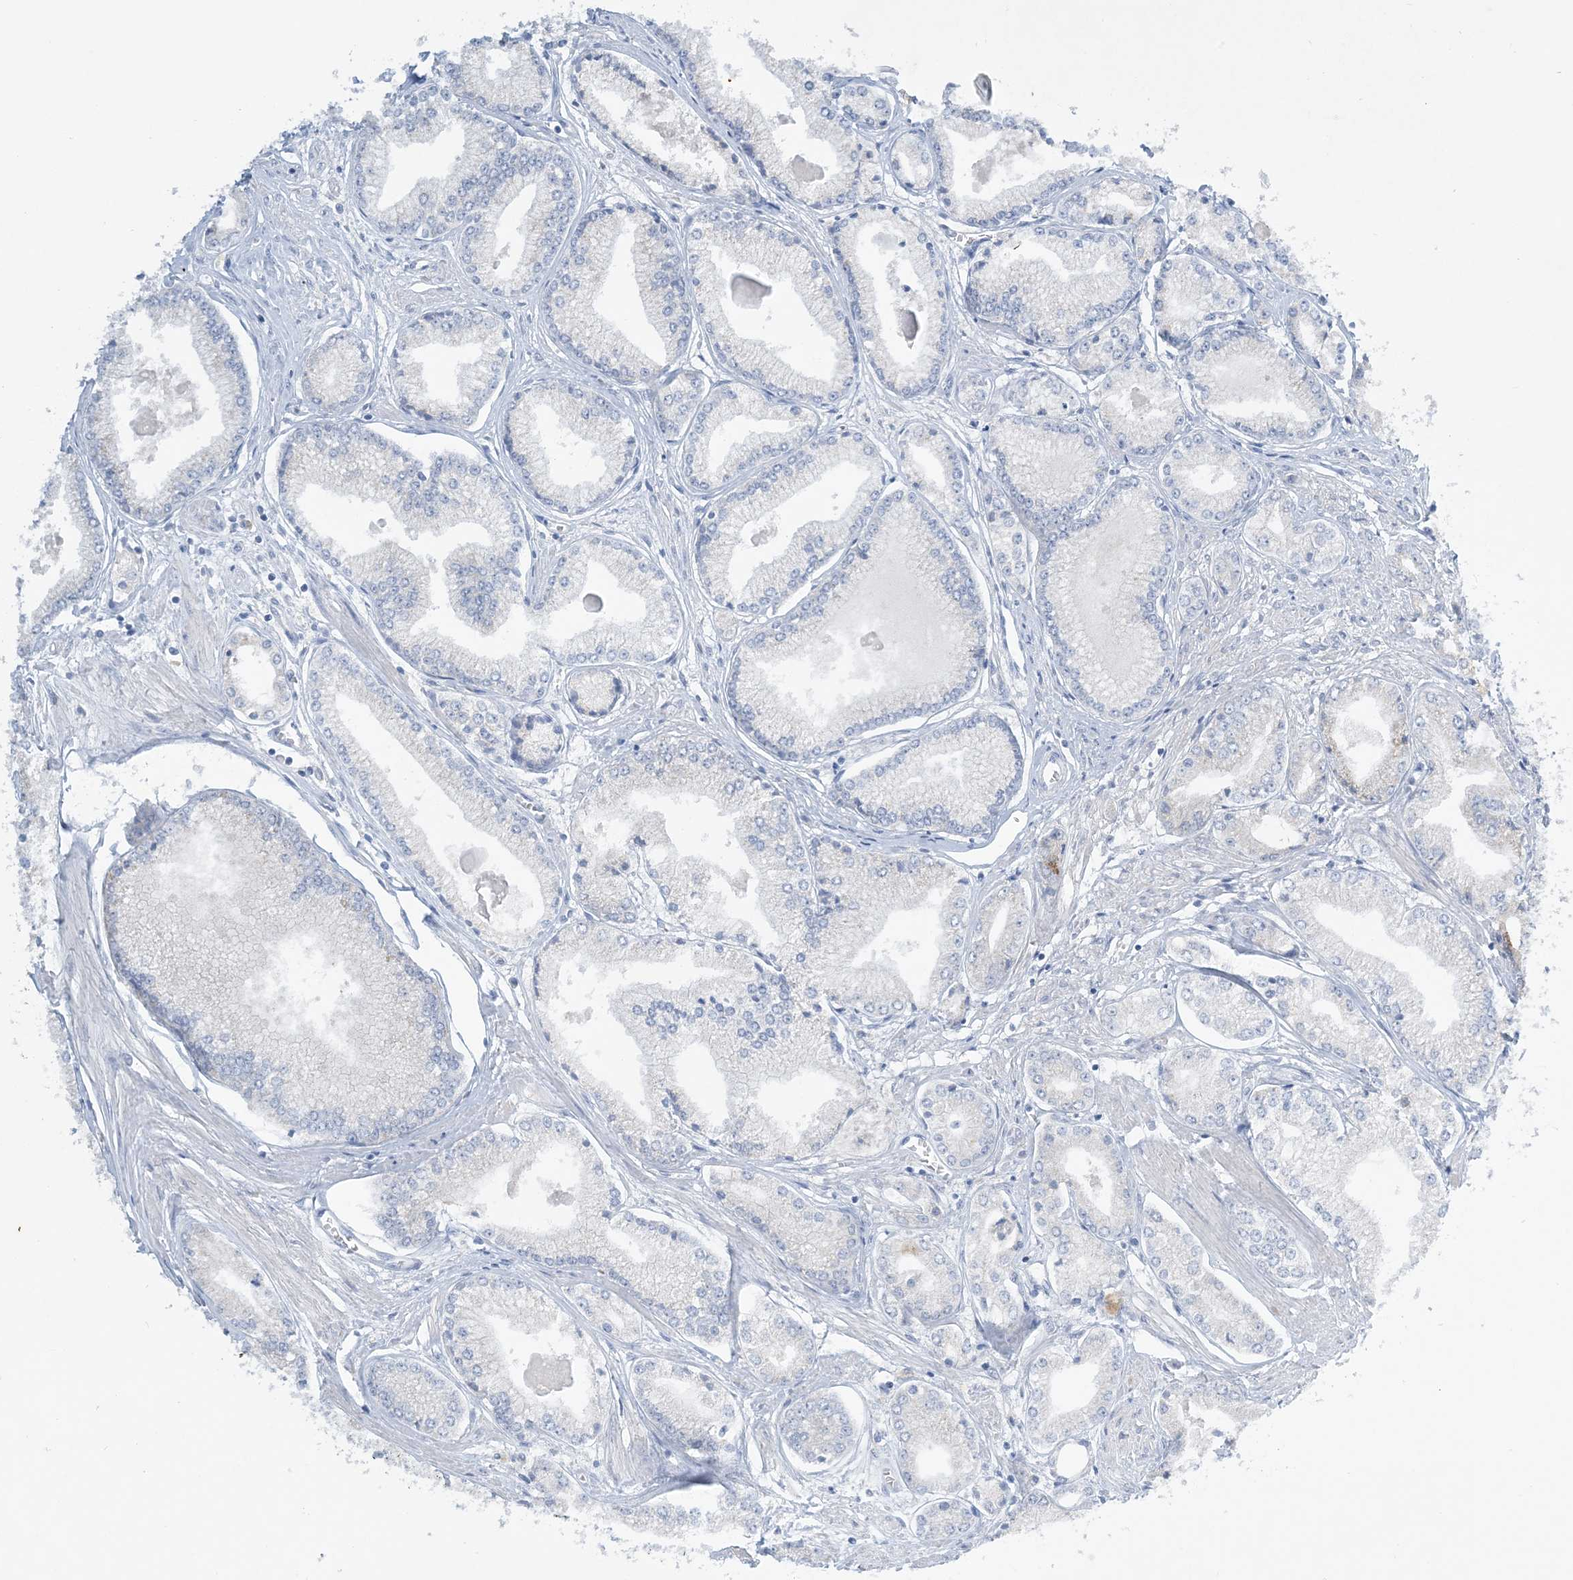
{"staining": {"intensity": "negative", "quantity": "none", "location": "none"}, "tissue": "prostate cancer", "cell_type": "Tumor cells", "image_type": "cancer", "snomed": [{"axis": "morphology", "description": "Adenocarcinoma, Low grade"}, {"axis": "topography", "description": "Prostate"}], "caption": "Prostate cancer (low-grade adenocarcinoma) stained for a protein using IHC demonstrates no expression tumor cells.", "gene": "MRPS18A", "patient": {"sex": "male", "age": 60}}